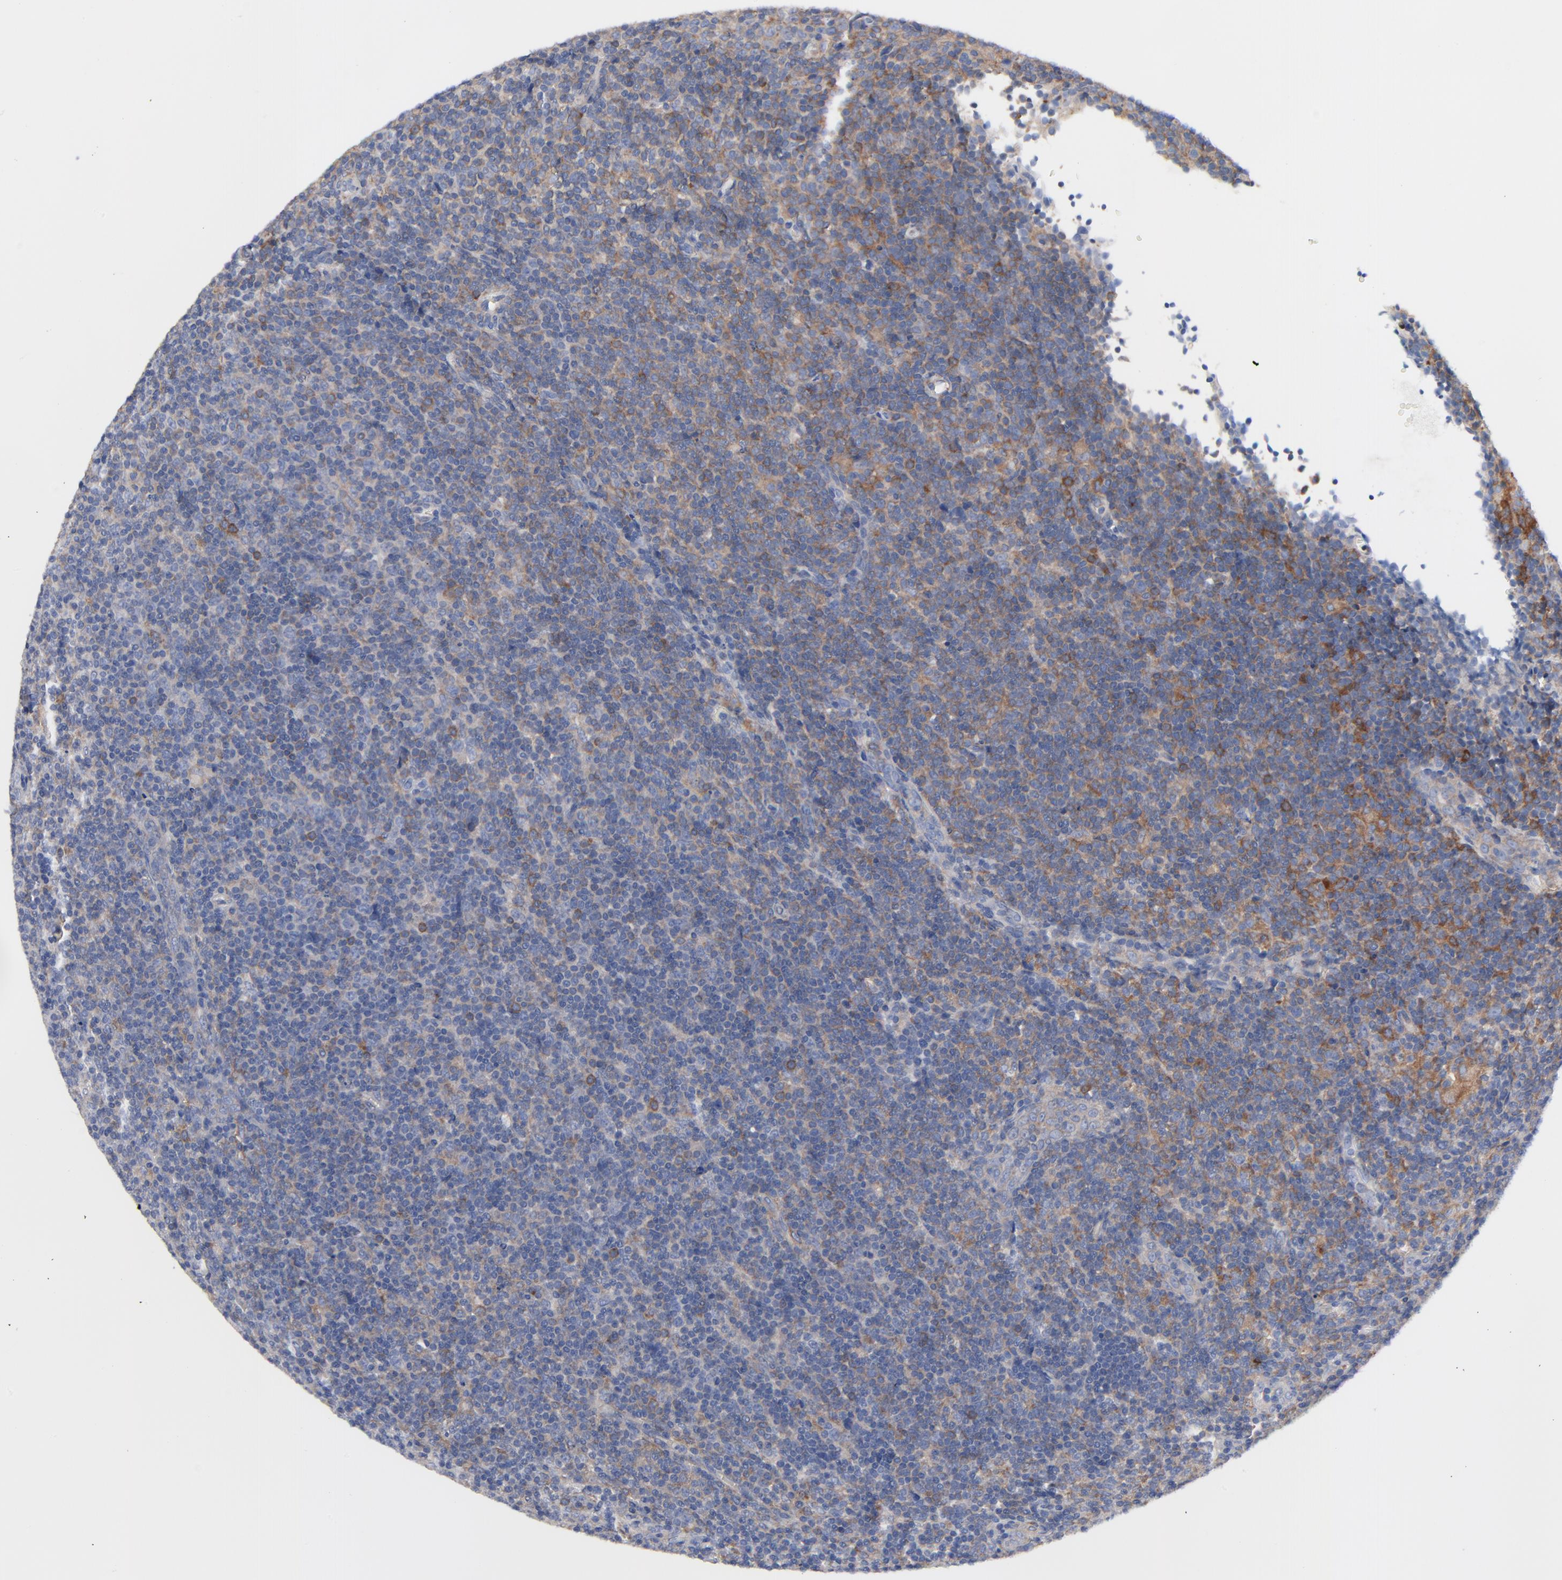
{"staining": {"intensity": "weak", "quantity": "25%-75%", "location": "cytoplasmic/membranous"}, "tissue": "lymphoma", "cell_type": "Tumor cells", "image_type": "cancer", "snomed": [{"axis": "morphology", "description": "Malignant lymphoma, non-Hodgkin's type, Low grade"}, {"axis": "topography", "description": "Lymph node"}], "caption": "Protein staining of lymphoma tissue demonstrates weak cytoplasmic/membranous staining in about 25%-75% of tumor cells.", "gene": "STAT2", "patient": {"sex": "male", "age": 70}}